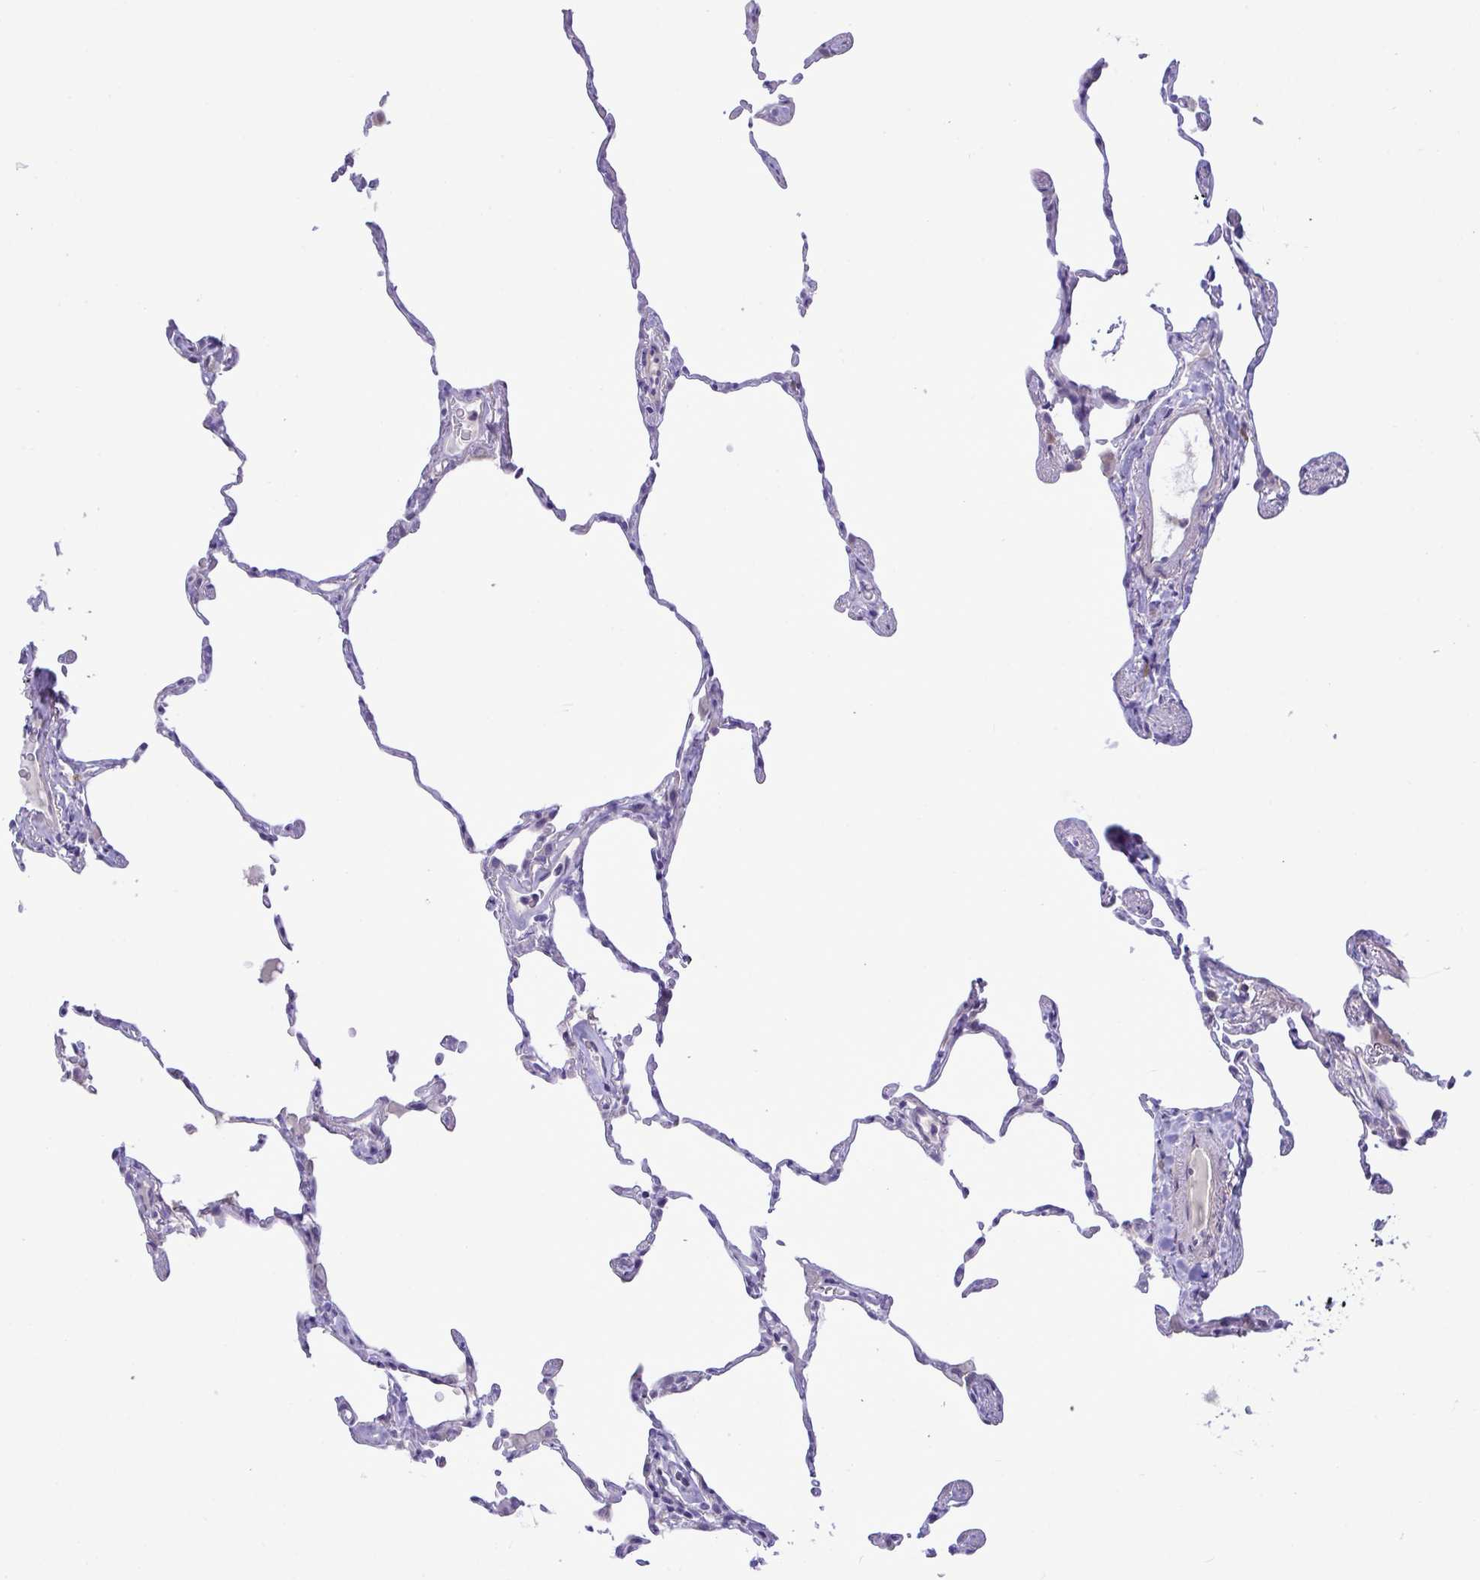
{"staining": {"intensity": "negative", "quantity": "none", "location": "none"}, "tissue": "lung", "cell_type": "Alveolar cells", "image_type": "normal", "snomed": [{"axis": "morphology", "description": "Normal tissue, NOS"}, {"axis": "topography", "description": "Lung"}], "caption": "Immunohistochemical staining of benign human lung displays no significant expression in alveolar cells. (DAB immunohistochemistry (IHC) with hematoxylin counter stain).", "gene": "FAM86B1", "patient": {"sex": "female", "age": 57}}